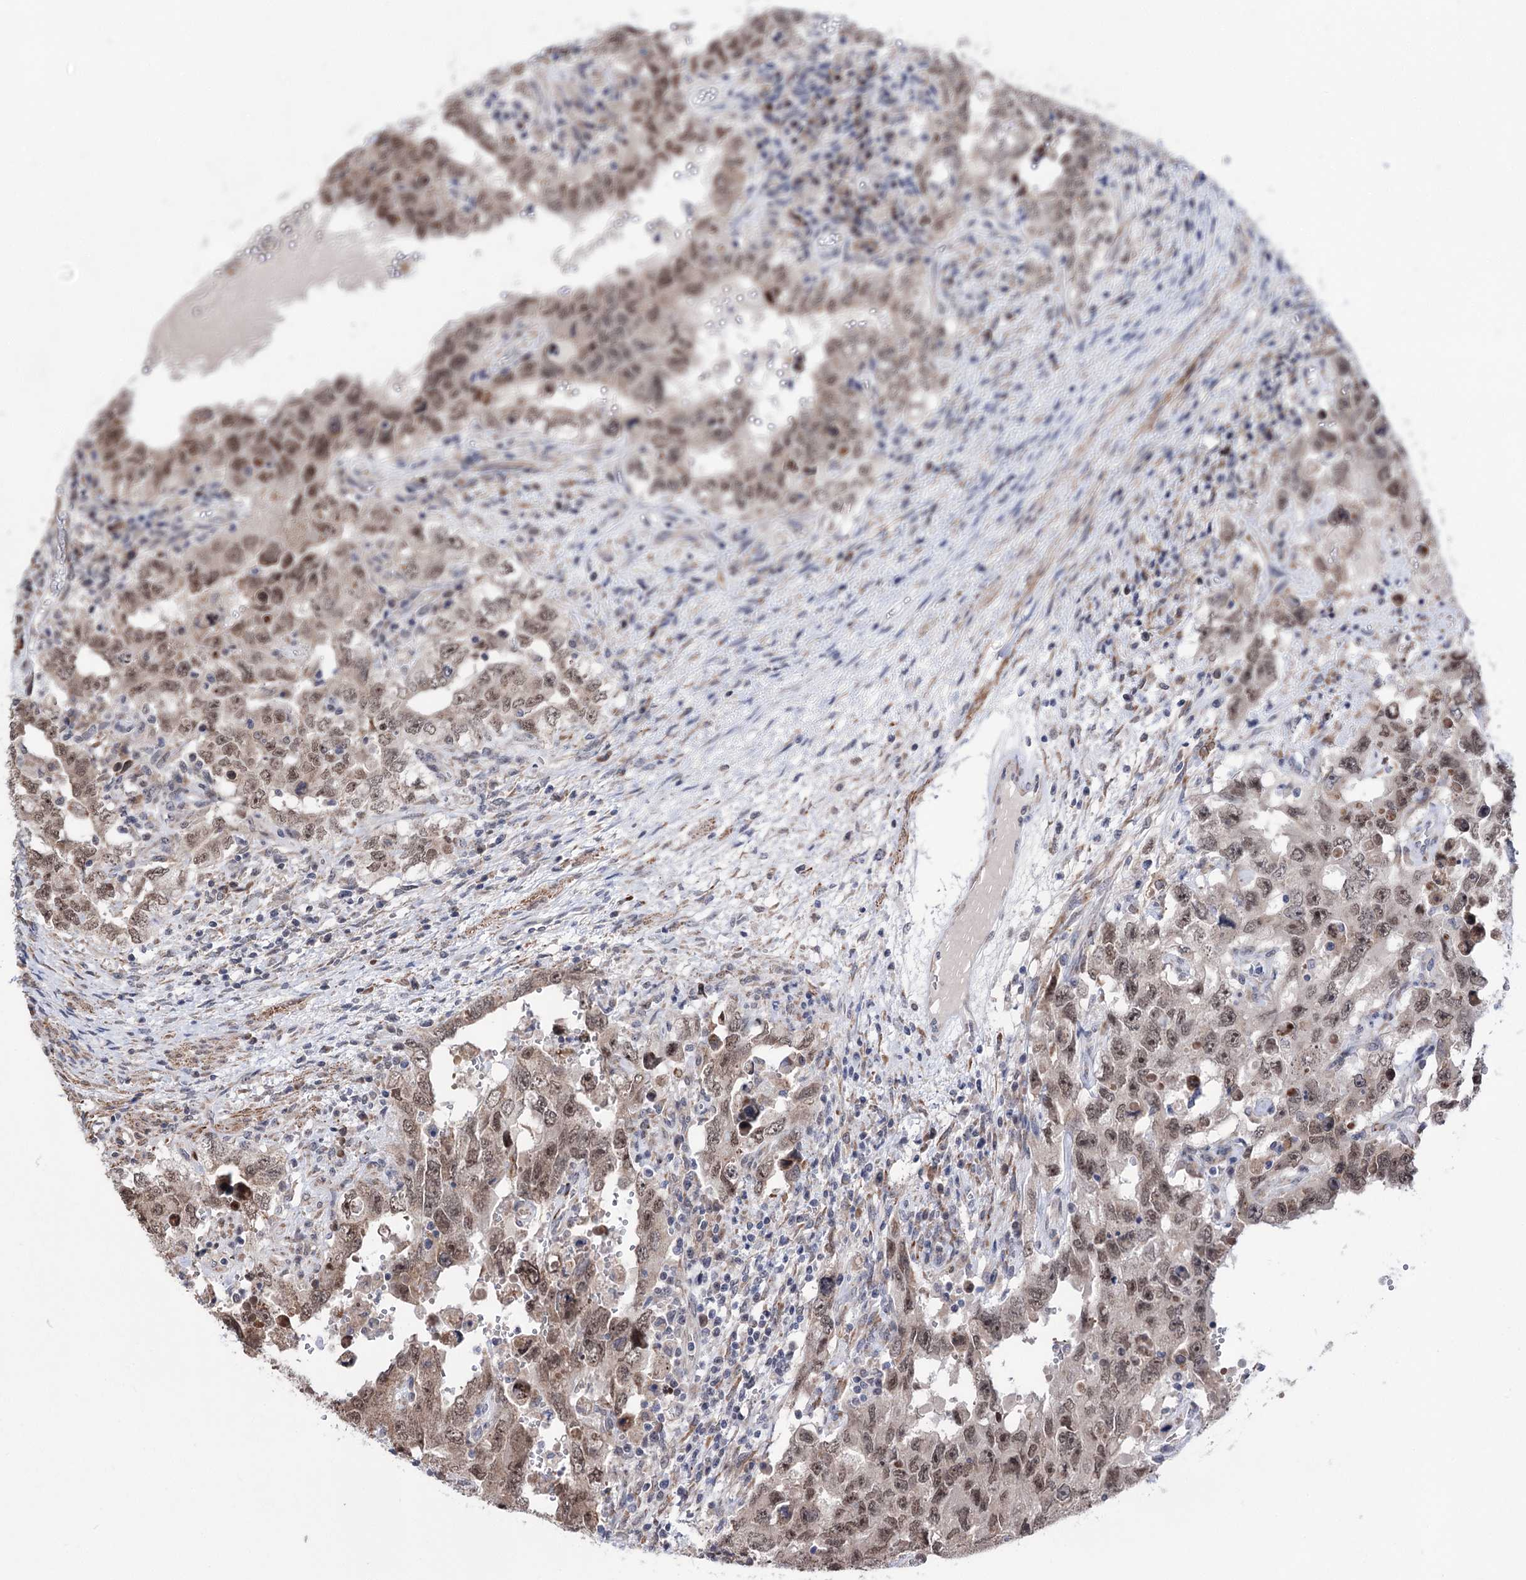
{"staining": {"intensity": "moderate", "quantity": ">75%", "location": "cytoplasmic/membranous,nuclear"}, "tissue": "testis cancer", "cell_type": "Tumor cells", "image_type": "cancer", "snomed": [{"axis": "morphology", "description": "Carcinoma, Embryonal, NOS"}, {"axis": "topography", "description": "Testis"}], "caption": "Human testis embryonal carcinoma stained with a protein marker exhibits moderate staining in tumor cells.", "gene": "PPRC1", "patient": {"sex": "male", "age": 26}}